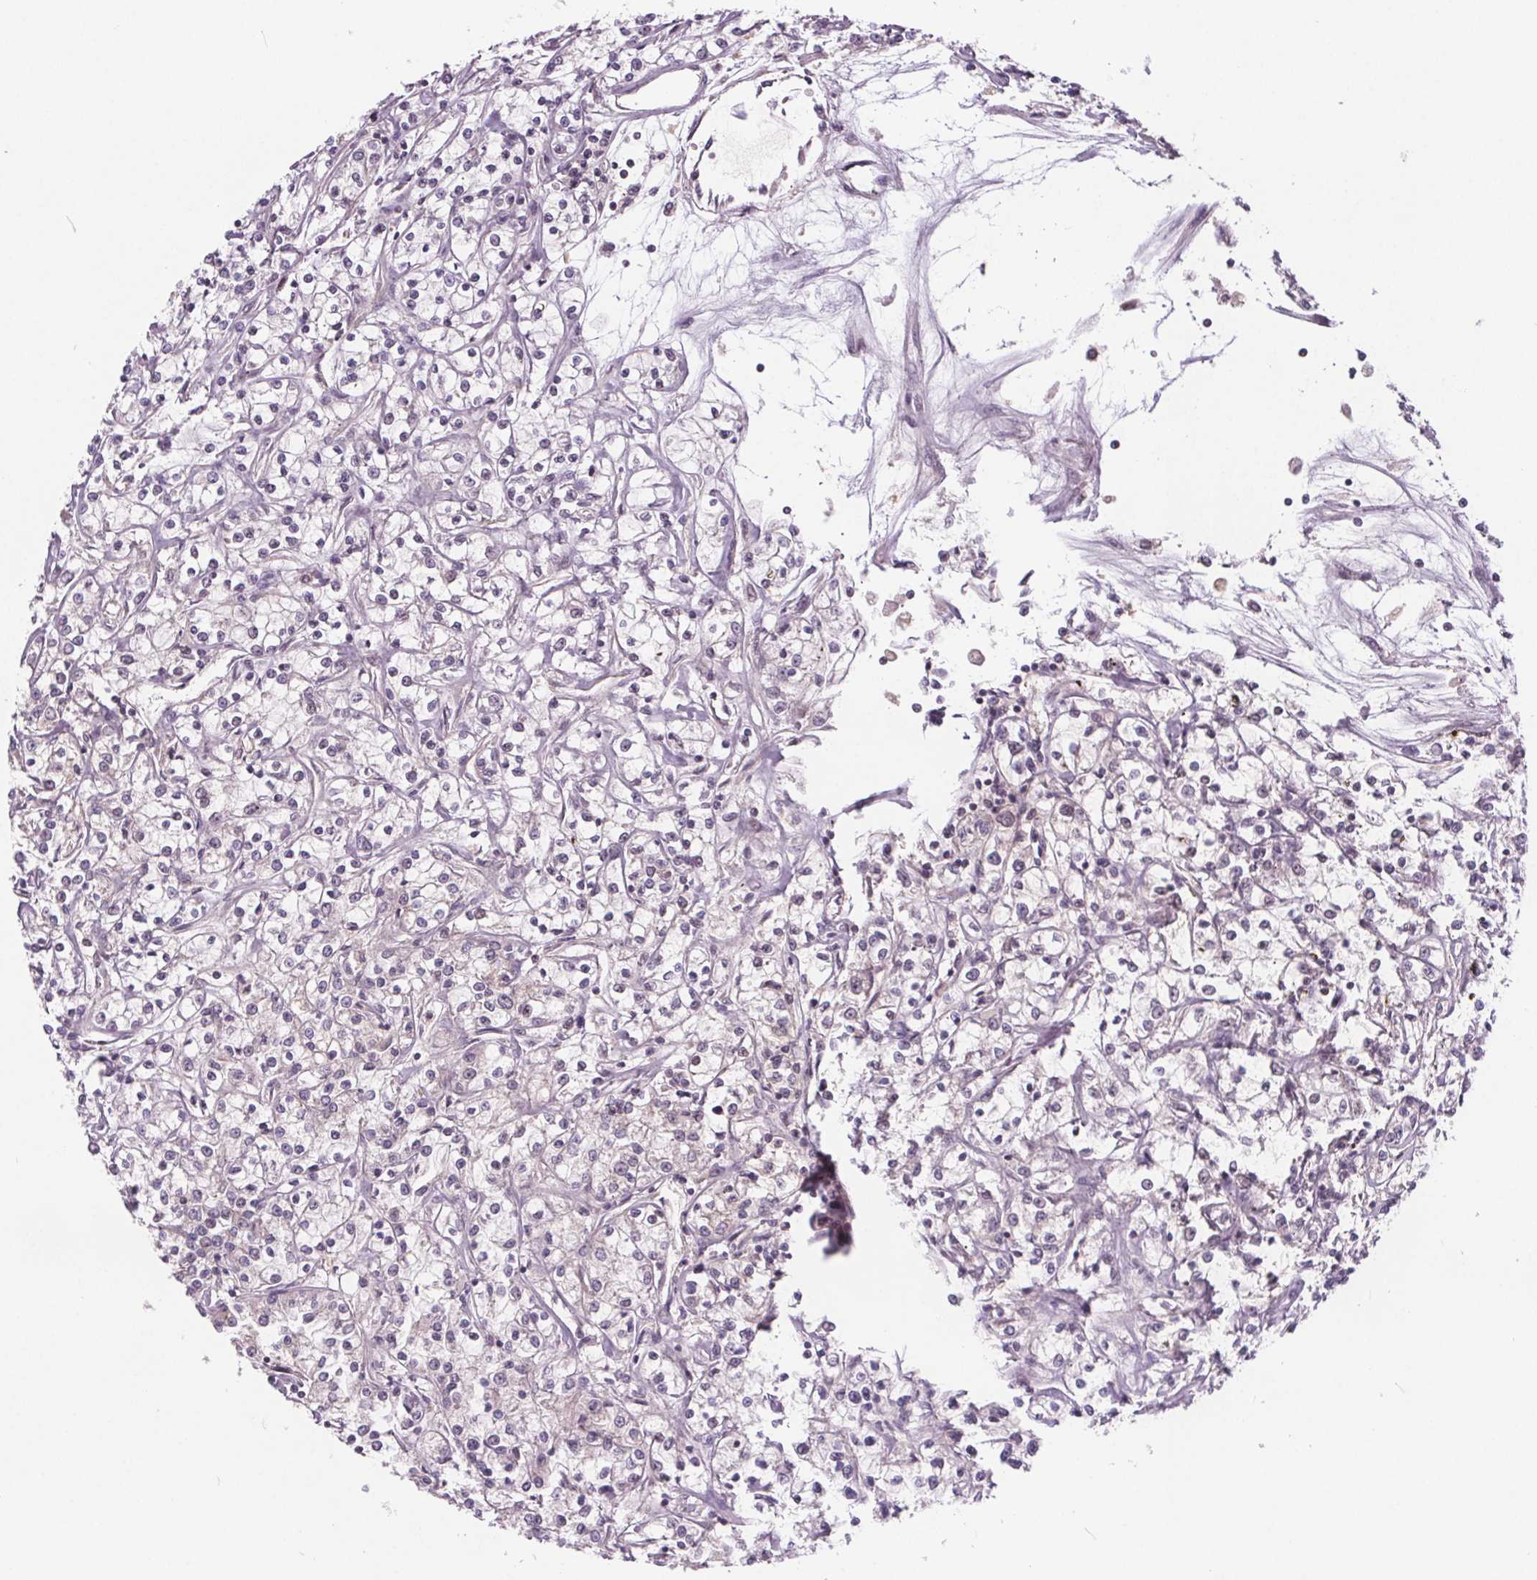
{"staining": {"intensity": "negative", "quantity": "none", "location": "none"}, "tissue": "renal cancer", "cell_type": "Tumor cells", "image_type": "cancer", "snomed": [{"axis": "morphology", "description": "Adenocarcinoma, NOS"}, {"axis": "topography", "description": "Kidney"}], "caption": "Tumor cells show no significant protein expression in renal adenocarcinoma. (DAB (3,3'-diaminobenzidine) IHC visualized using brightfield microscopy, high magnification).", "gene": "HIF1AN", "patient": {"sex": "female", "age": 59}}